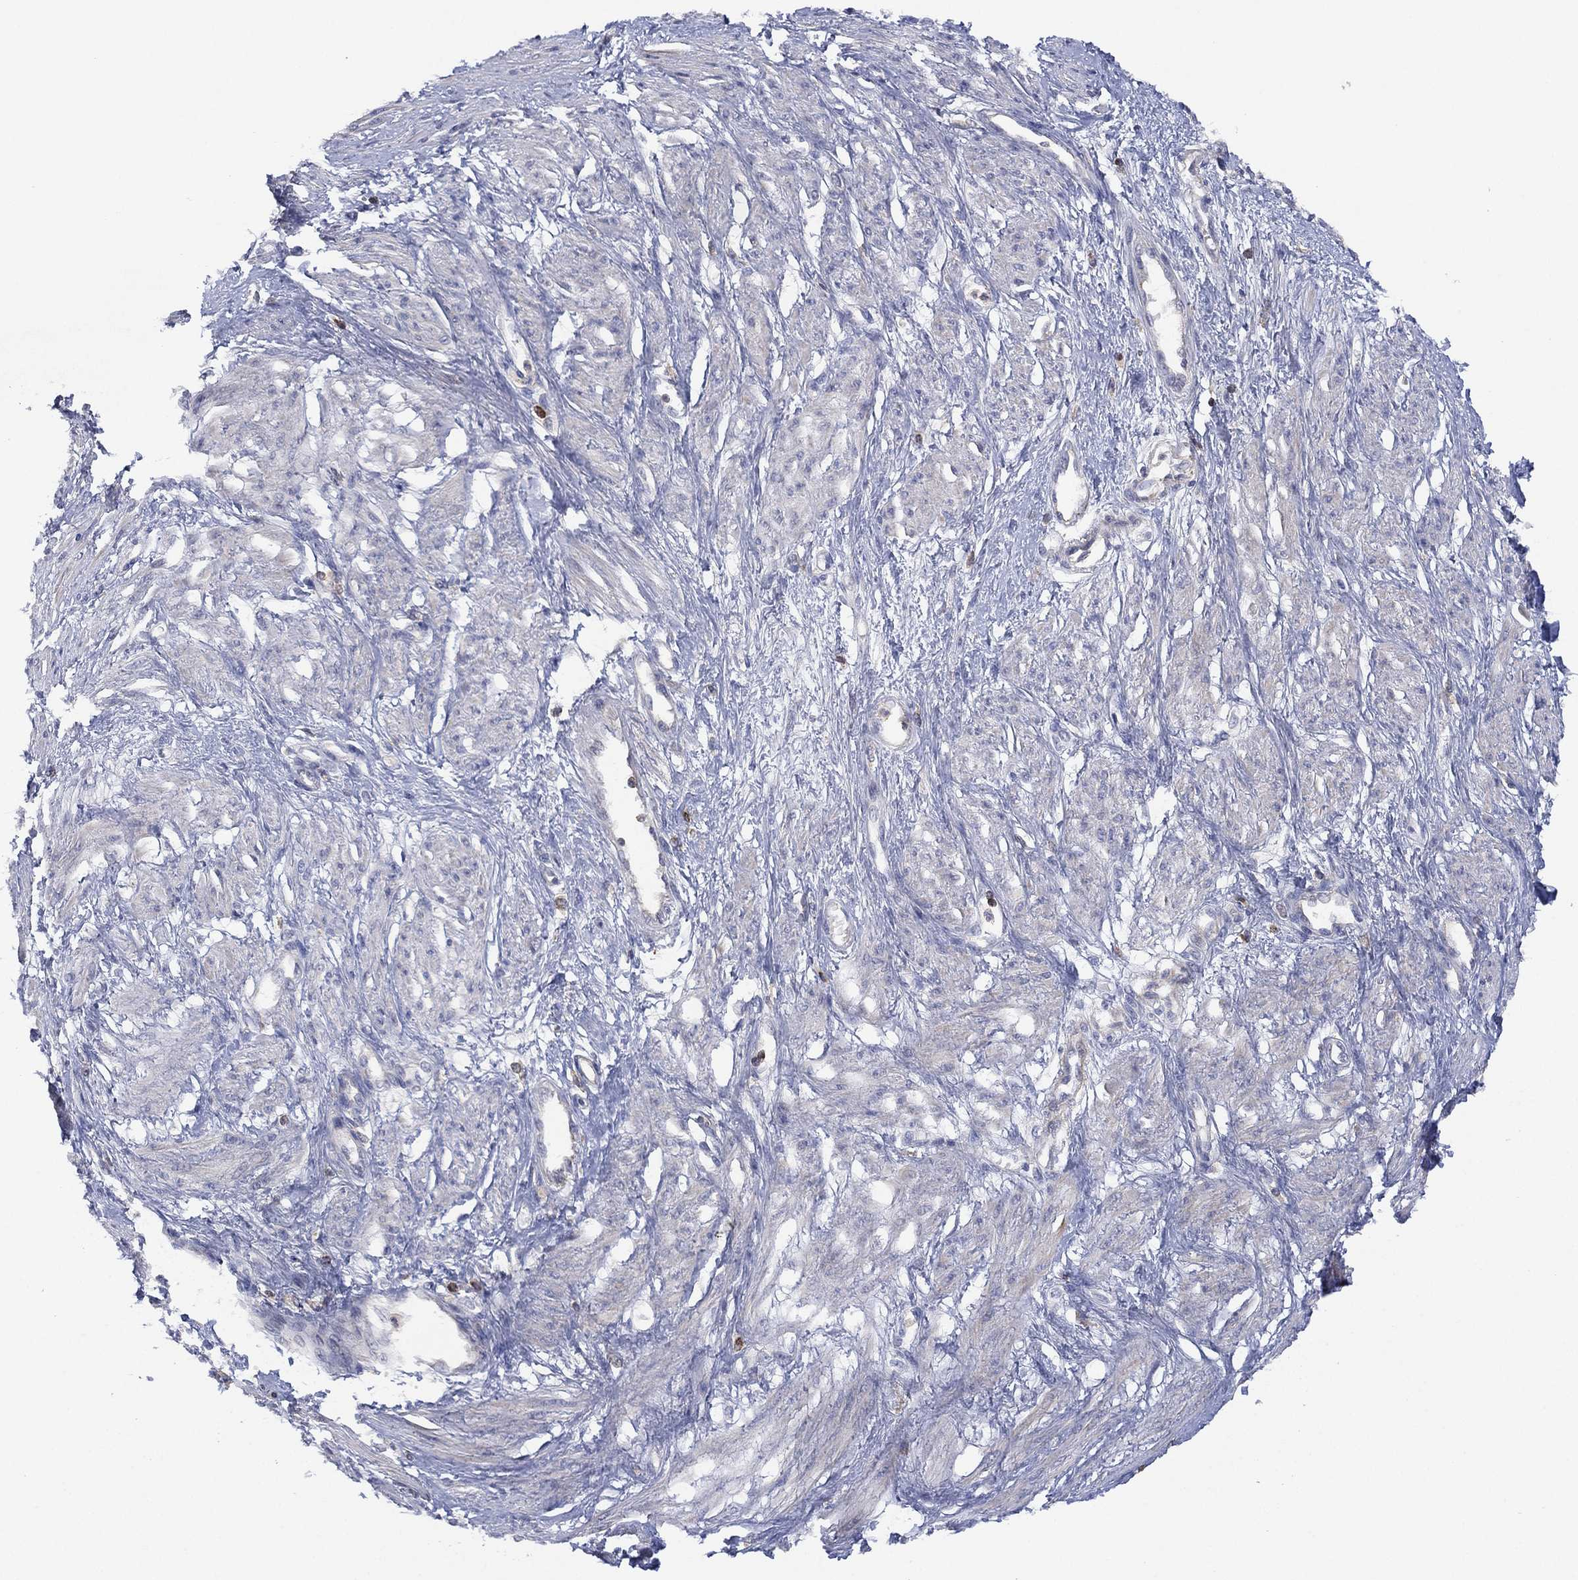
{"staining": {"intensity": "negative", "quantity": "none", "location": "none"}, "tissue": "smooth muscle", "cell_type": "Smooth muscle cells", "image_type": "normal", "snomed": [{"axis": "morphology", "description": "Normal tissue, NOS"}, {"axis": "topography", "description": "Smooth muscle"}, {"axis": "topography", "description": "Uterus"}], "caption": "A high-resolution micrograph shows immunohistochemistry staining of normal smooth muscle, which reveals no significant positivity in smooth muscle cells. (DAB (3,3'-diaminobenzidine) immunohistochemistry, high magnification).", "gene": "DOCK8", "patient": {"sex": "female", "age": 39}}